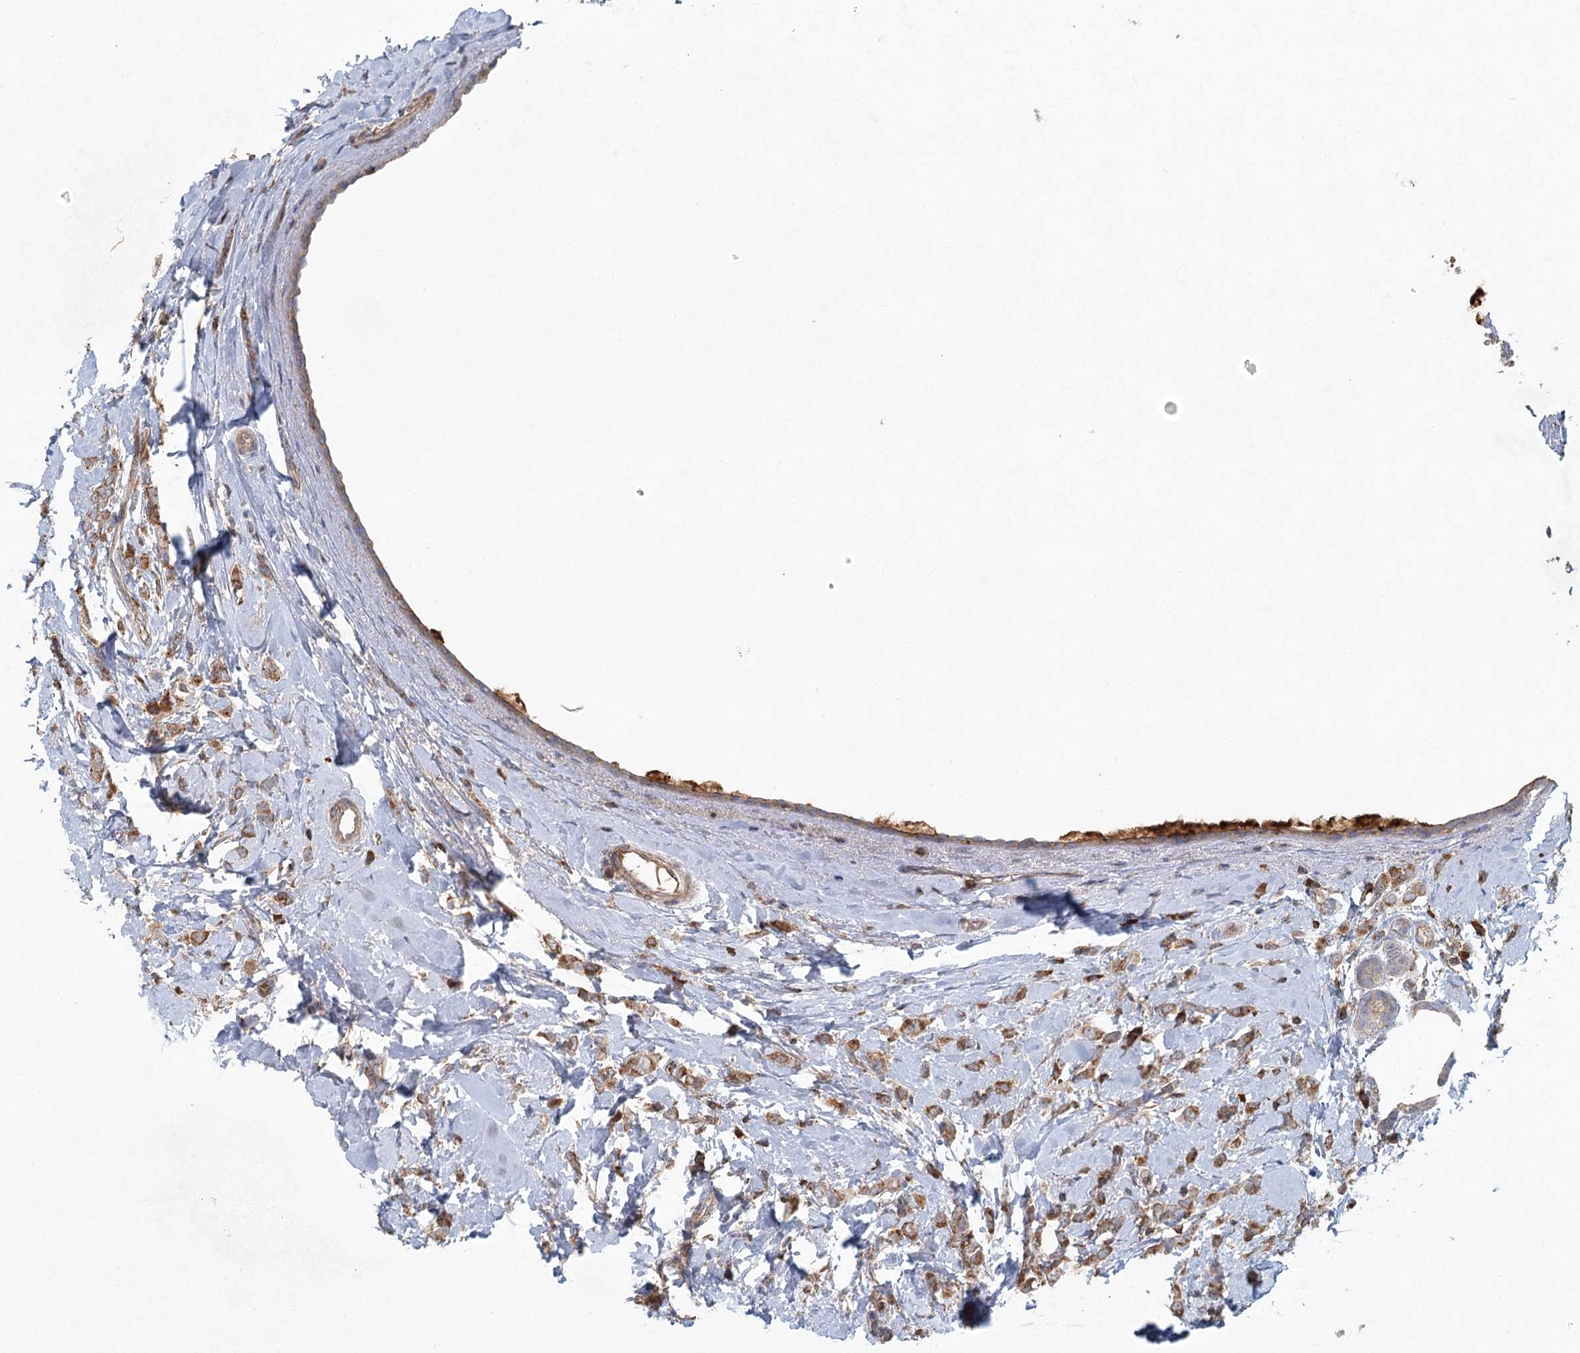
{"staining": {"intensity": "moderate", "quantity": ">75%", "location": "cytoplasmic/membranous"}, "tissue": "breast cancer", "cell_type": "Tumor cells", "image_type": "cancer", "snomed": [{"axis": "morphology", "description": "Lobular carcinoma"}, {"axis": "topography", "description": "Breast"}], "caption": "Tumor cells display moderate cytoplasmic/membranous positivity in approximately >75% of cells in breast cancer (lobular carcinoma). (DAB (3,3'-diaminobenzidine) IHC with brightfield microscopy, high magnification).", "gene": "PLEKHA7", "patient": {"sex": "female", "age": 47}}